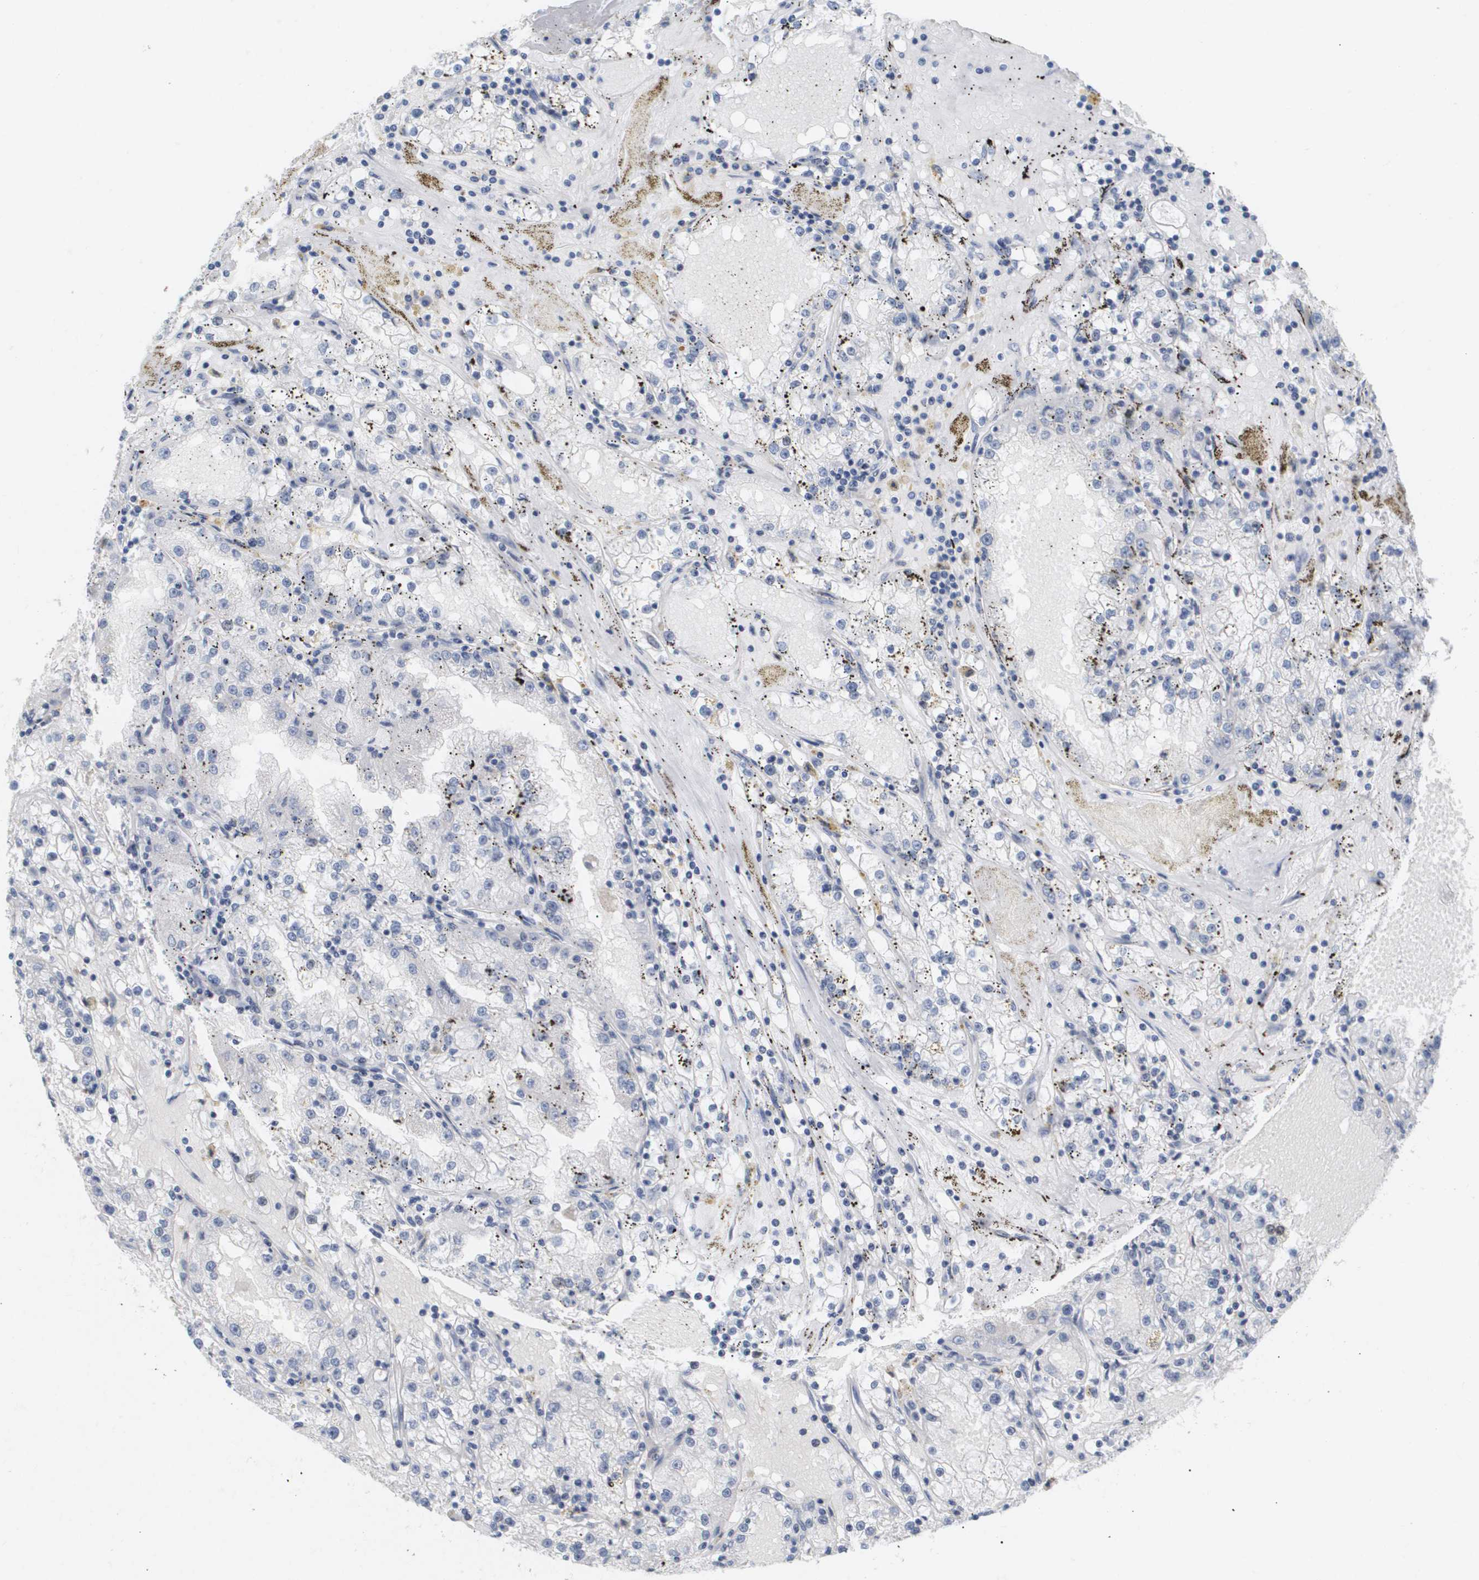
{"staining": {"intensity": "negative", "quantity": "none", "location": "none"}, "tissue": "renal cancer", "cell_type": "Tumor cells", "image_type": "cancer", "snomed": [{"axis": "morphology", "description": "Adenocarcinoma, NOS"}, {"axis": "topography", "description": "Kidney"}], "caption": "High power microscopy image of an immunohistochemistry (IHC) micrograph of renal cancer, revealing no significant expression in tumor cells.", "gene": "PPARD", "patient": {"sex": "male", "age": 56}}